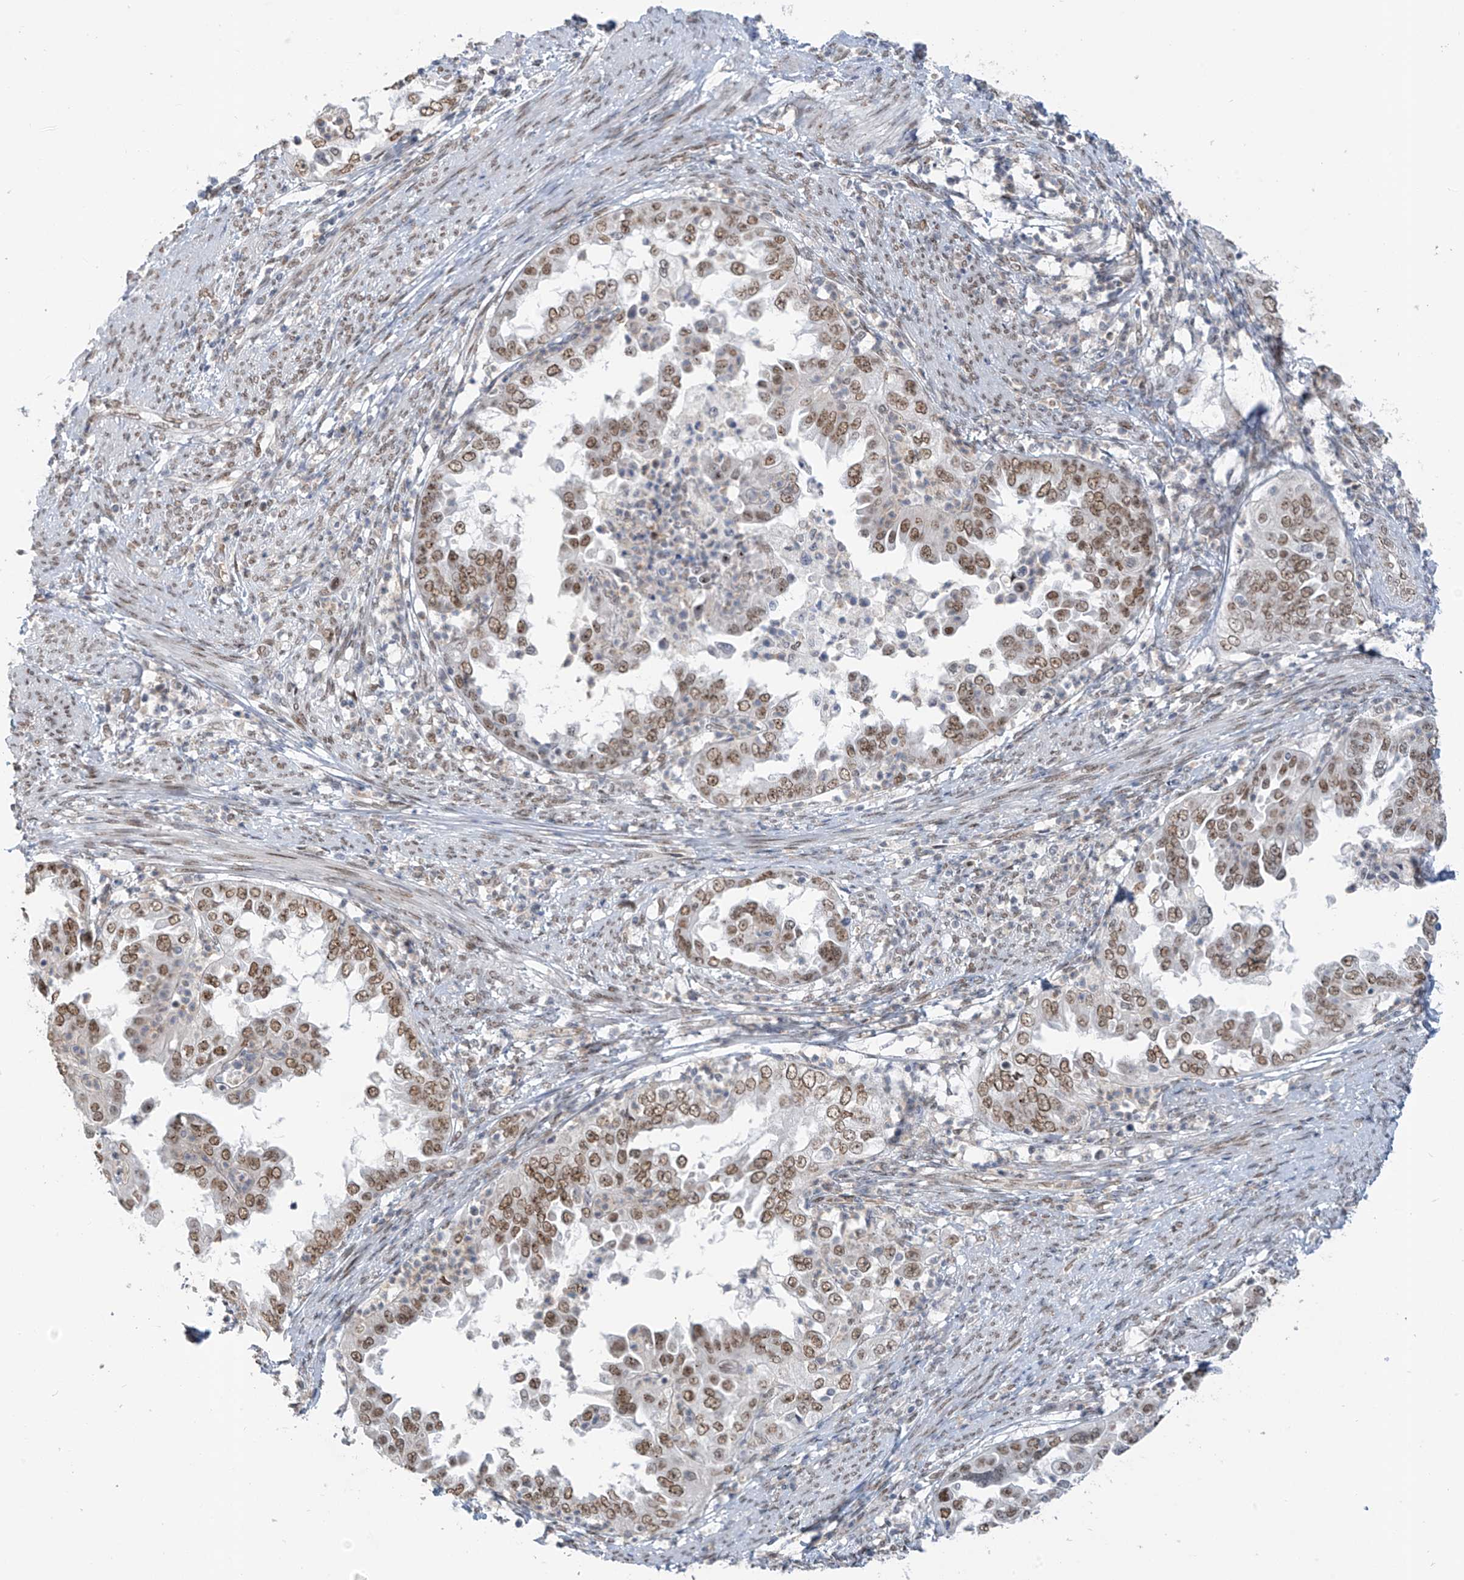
{"staining": {"intensity": "moderate", "quantity": ">75%", "location": "nuclear"}, "tissue": "endometrial cancer", "cell_type": "Tumor cells", "image_type": "cancer", "snomed": [{"axis": "morphology", "description": "Adenocarcinoma, NOS"}, {"axis": "topography", "description": "Endometrium"}], "caption": "Adenocarcinoma (endometrial) was stained to show a protein in brown. There is medium levels of moderate nuclear positivity in approximately >75% of tumor cells. The staining was performed using DAB (3,3'-diaminobenzidine), with brown indicating positive protein expression. Nuclei are stained blue with hematoxylin.", "gene": "MCM9", "patient": {"sex": "female", "age": 85}}